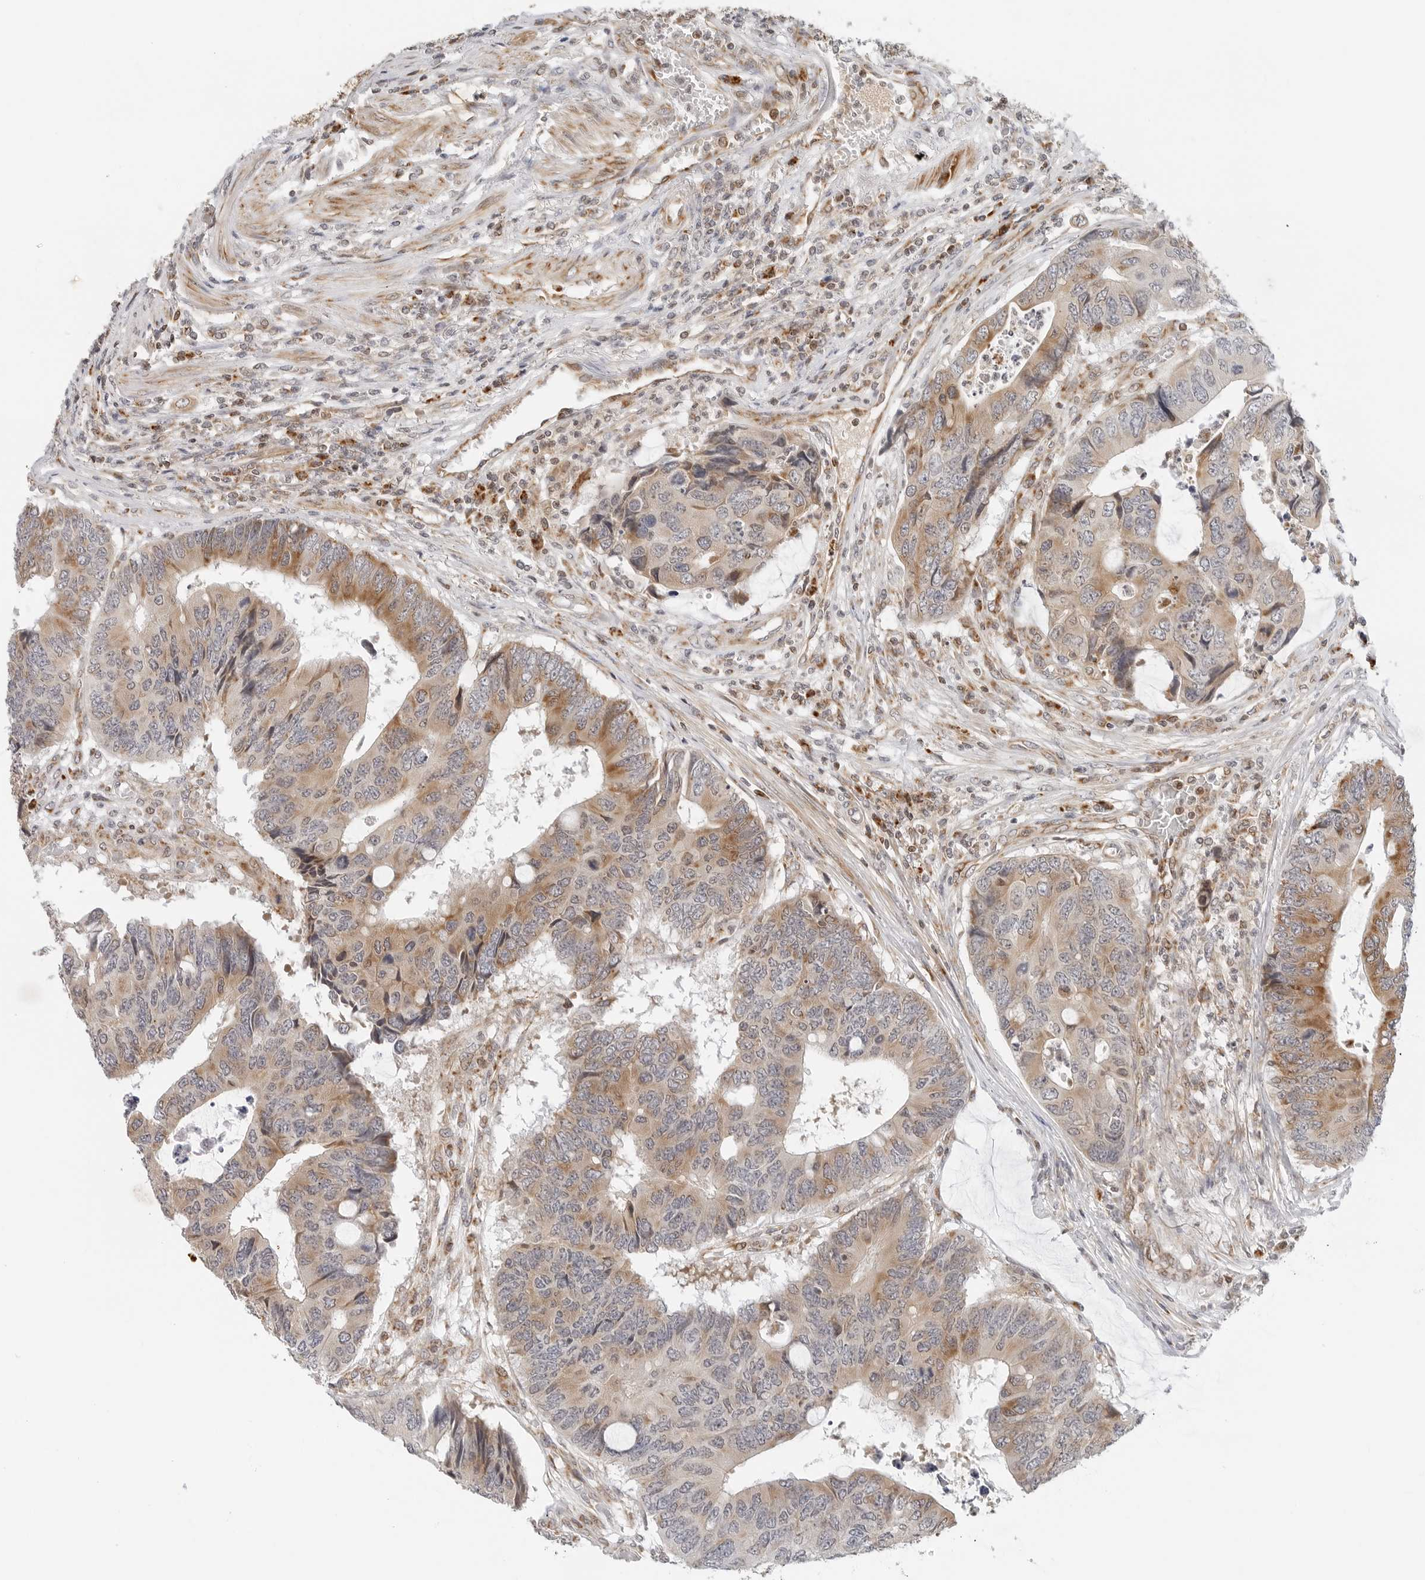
{"staining": {"intensity": "moderate", "quantity": "25%-75%", "location": "cytoplasmic/membranous"}, "tissue": "colorectal cancer", "cell_type": "Tumor cells", "image_type": "cancer", "snomed": [{"axis": "morphology", "description": "Adenocarcinoma, NOS"}, {"axis": "topography", "description": "Rectum"}], "caption": "Protein analysis of colorectal cancer (adenocarcinoma) tissue reveals moderate cytoplasmic/membranous staining in approximately 25%-75% of tumor cells. (DAB (3,3'-diaminobenzidine) IHC with brightfield microscopy, high magnification).", "gene": "DYRK4", "patient": {"sex": "male", "age": 84}}